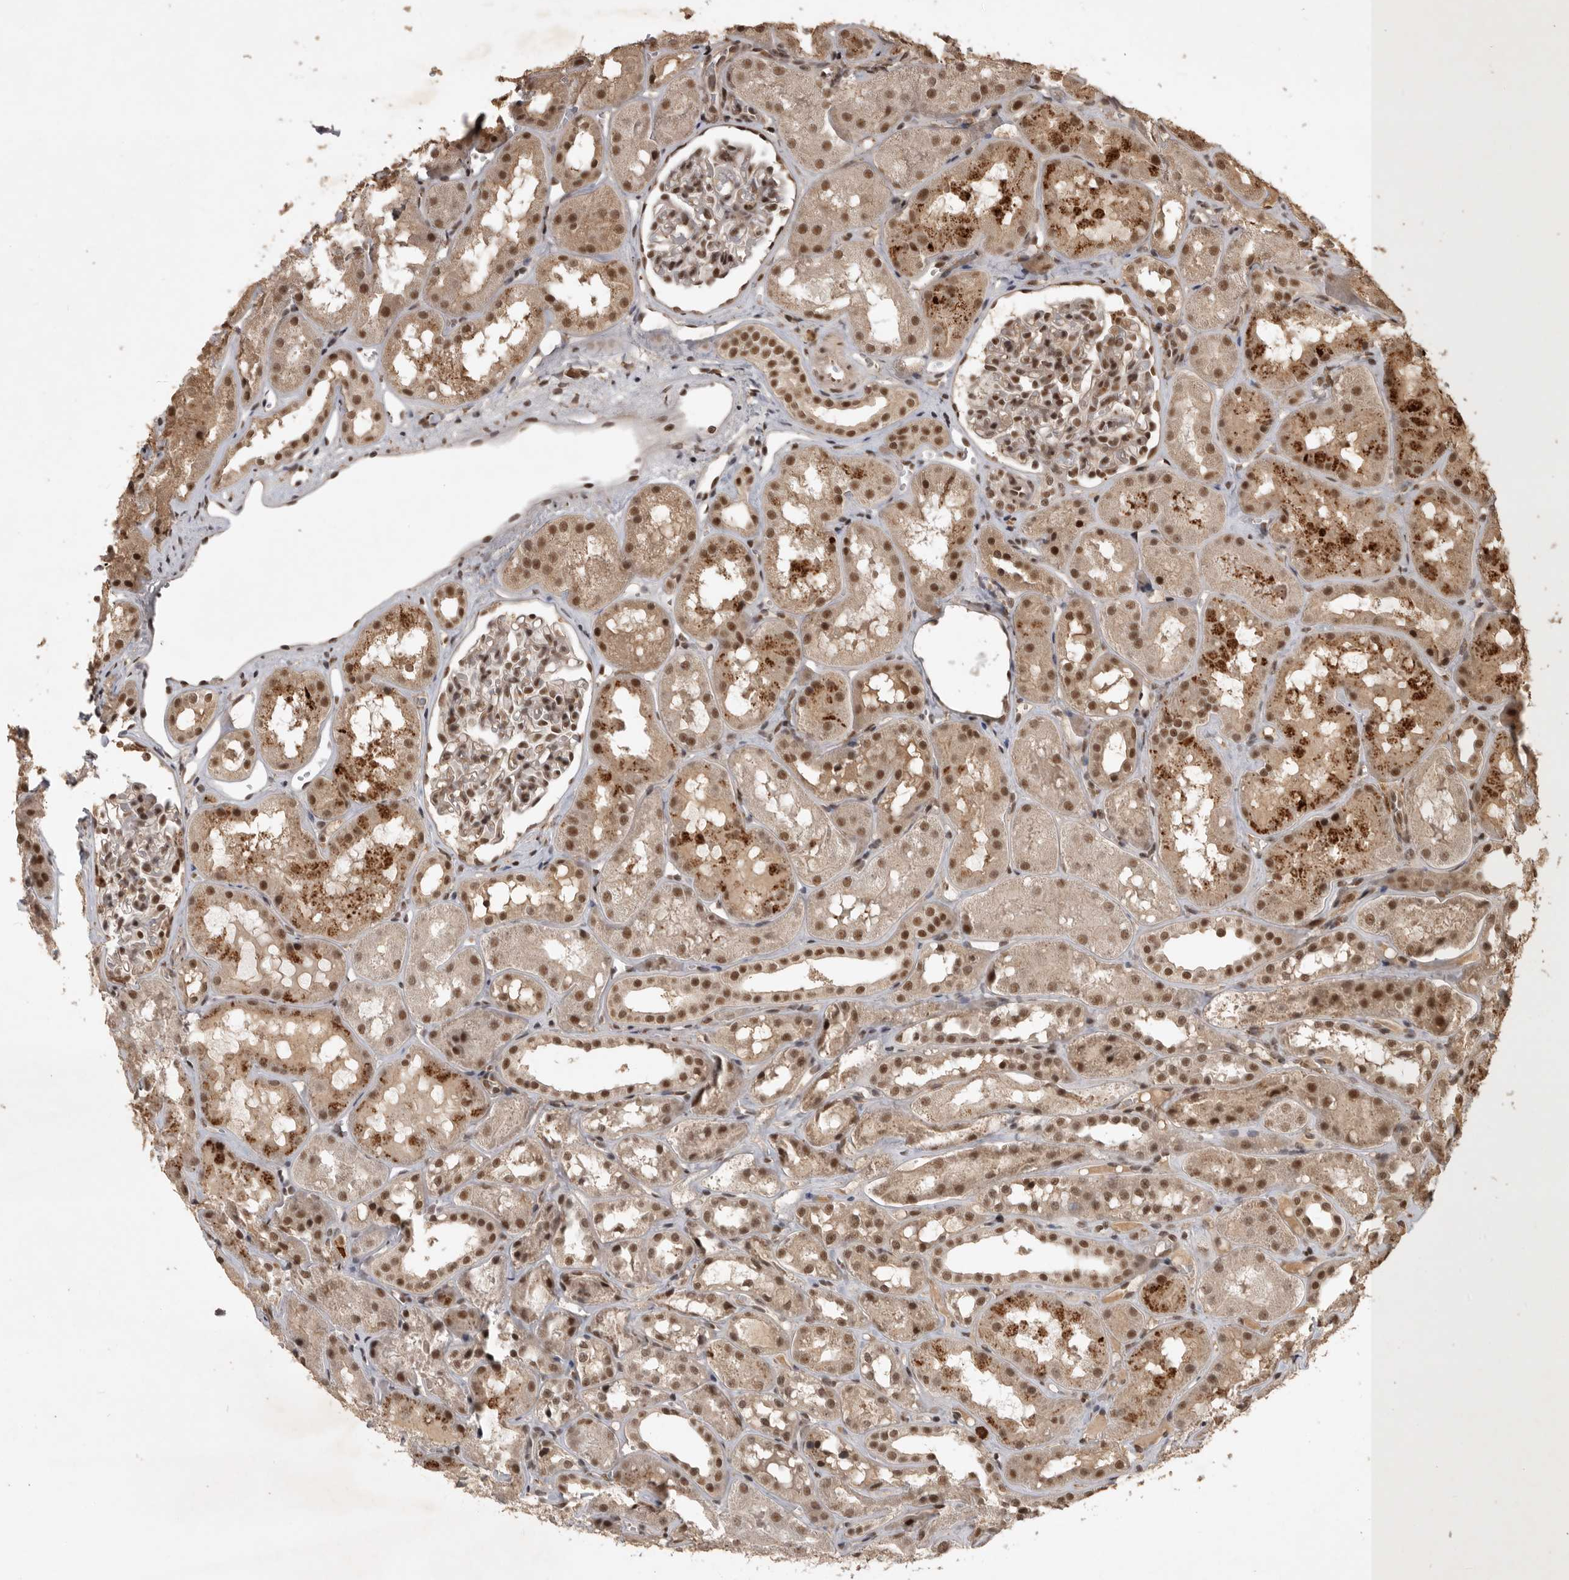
{"staining": {"intensity": "moderate", "quantity": ">75%", "location": "cytoplasmic/membranous,nuclear"}, "tissue": "kidney", "cell_type": "Cells in glomeruli", "image_type": "normal", "snomed": [{"axis": "morphology", "description": "Normal tissue, NOS"}, {"axis": "topography", "description": "Kidney"}], "caption": "The image exhibits a brown stain indicating the presence of a protein in the cytoplasmic/membranous,nuclear of cells in glomeruli in kidney. The staining is performed using DAB (3,3'-diaminobenzidine) brown chromogen to label protein expression. The nuclei are counter-stained blue using hematoxylin.", "gene": "CBLL1", "patient": {"sex": "male", "age": 16}}